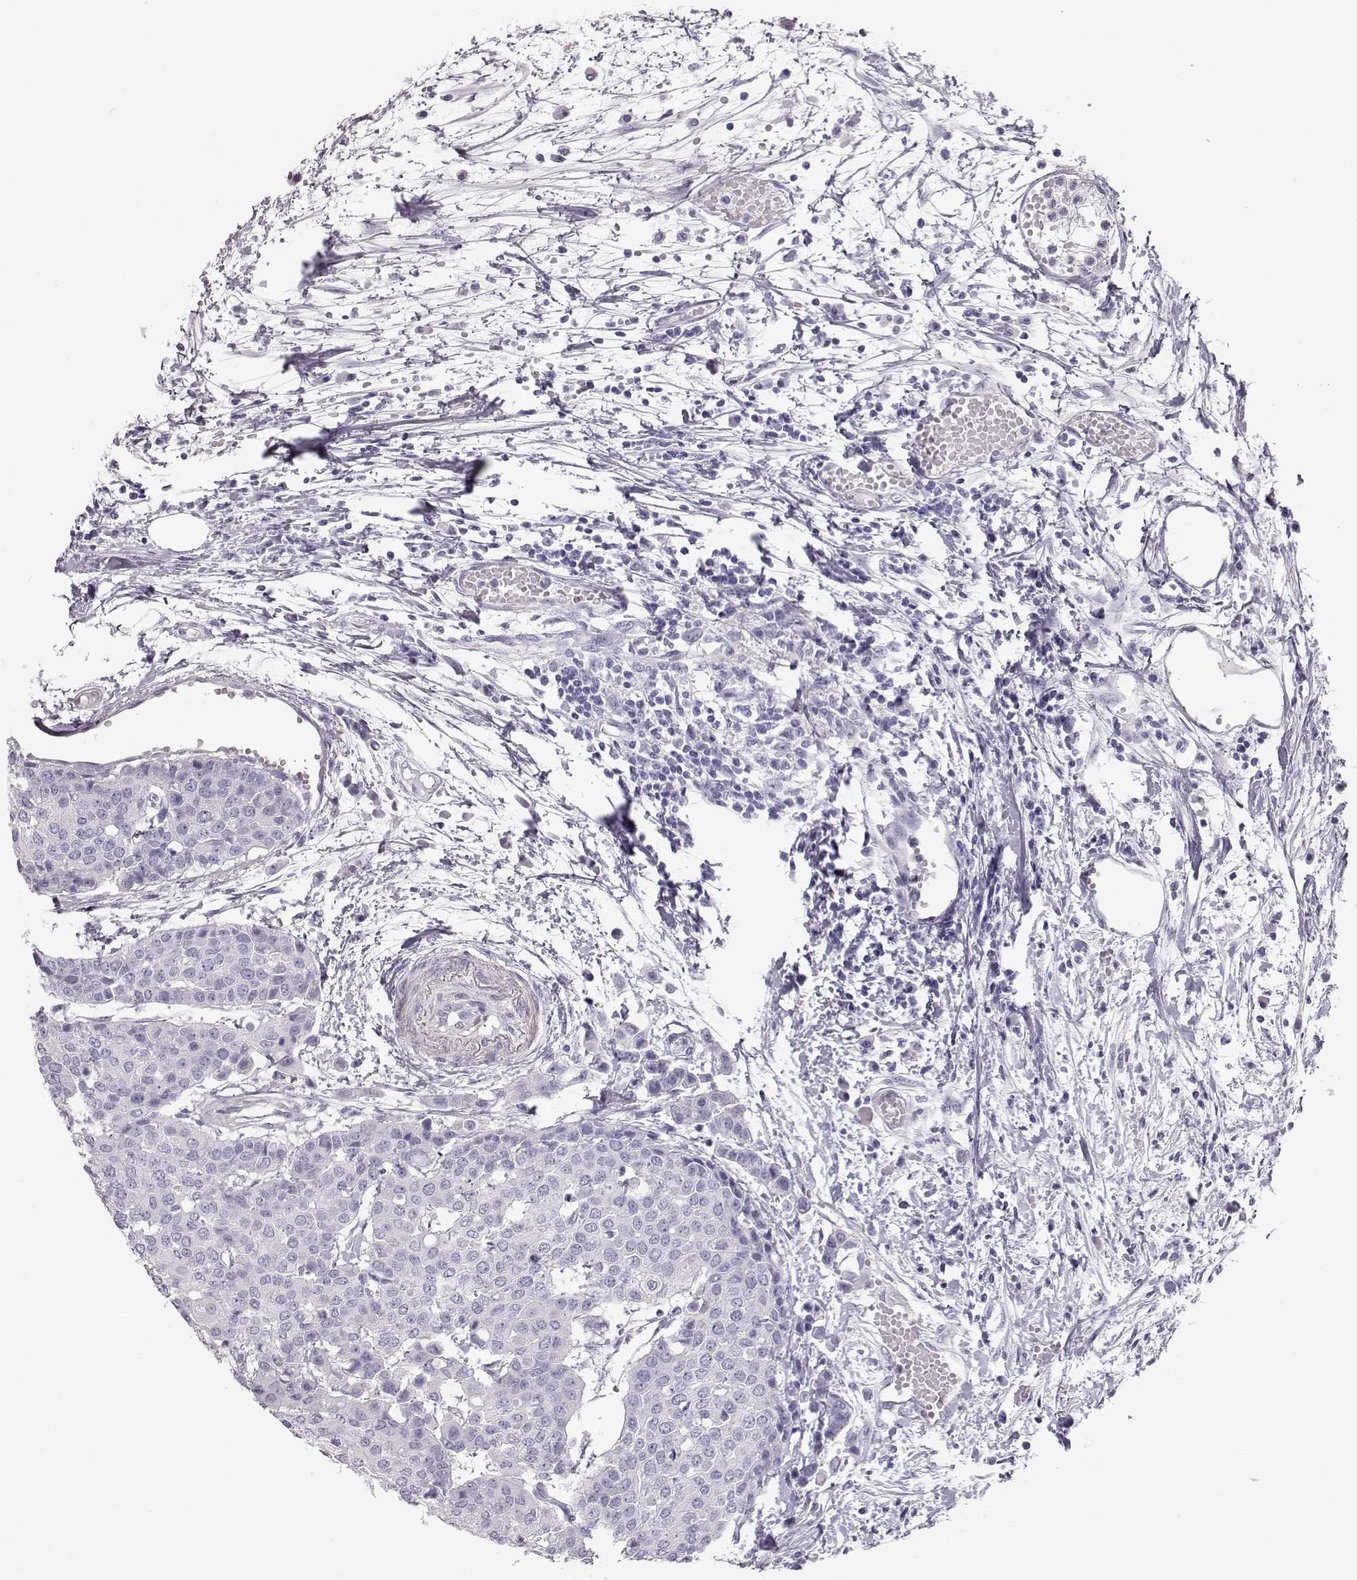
{"staining": {"intensity": "negative", "quantity": "none", "location": "none"}, "tissue": "carcinoid", "cell_type": "Tumor cells", "image_type": "cancer", "snomed": [{"axis": "morphology", "description": "Carcinoid, malignant, NOS"}, {"axis": "topography", "description": "Colon"}], "caption": "Immunohistochemistry micrograph of human carcinoid stained for a protein (brown), which displays no staining in tumor cells.", "gene": "SLITRK3", "patient": {"sex": "male", "age": 81}}